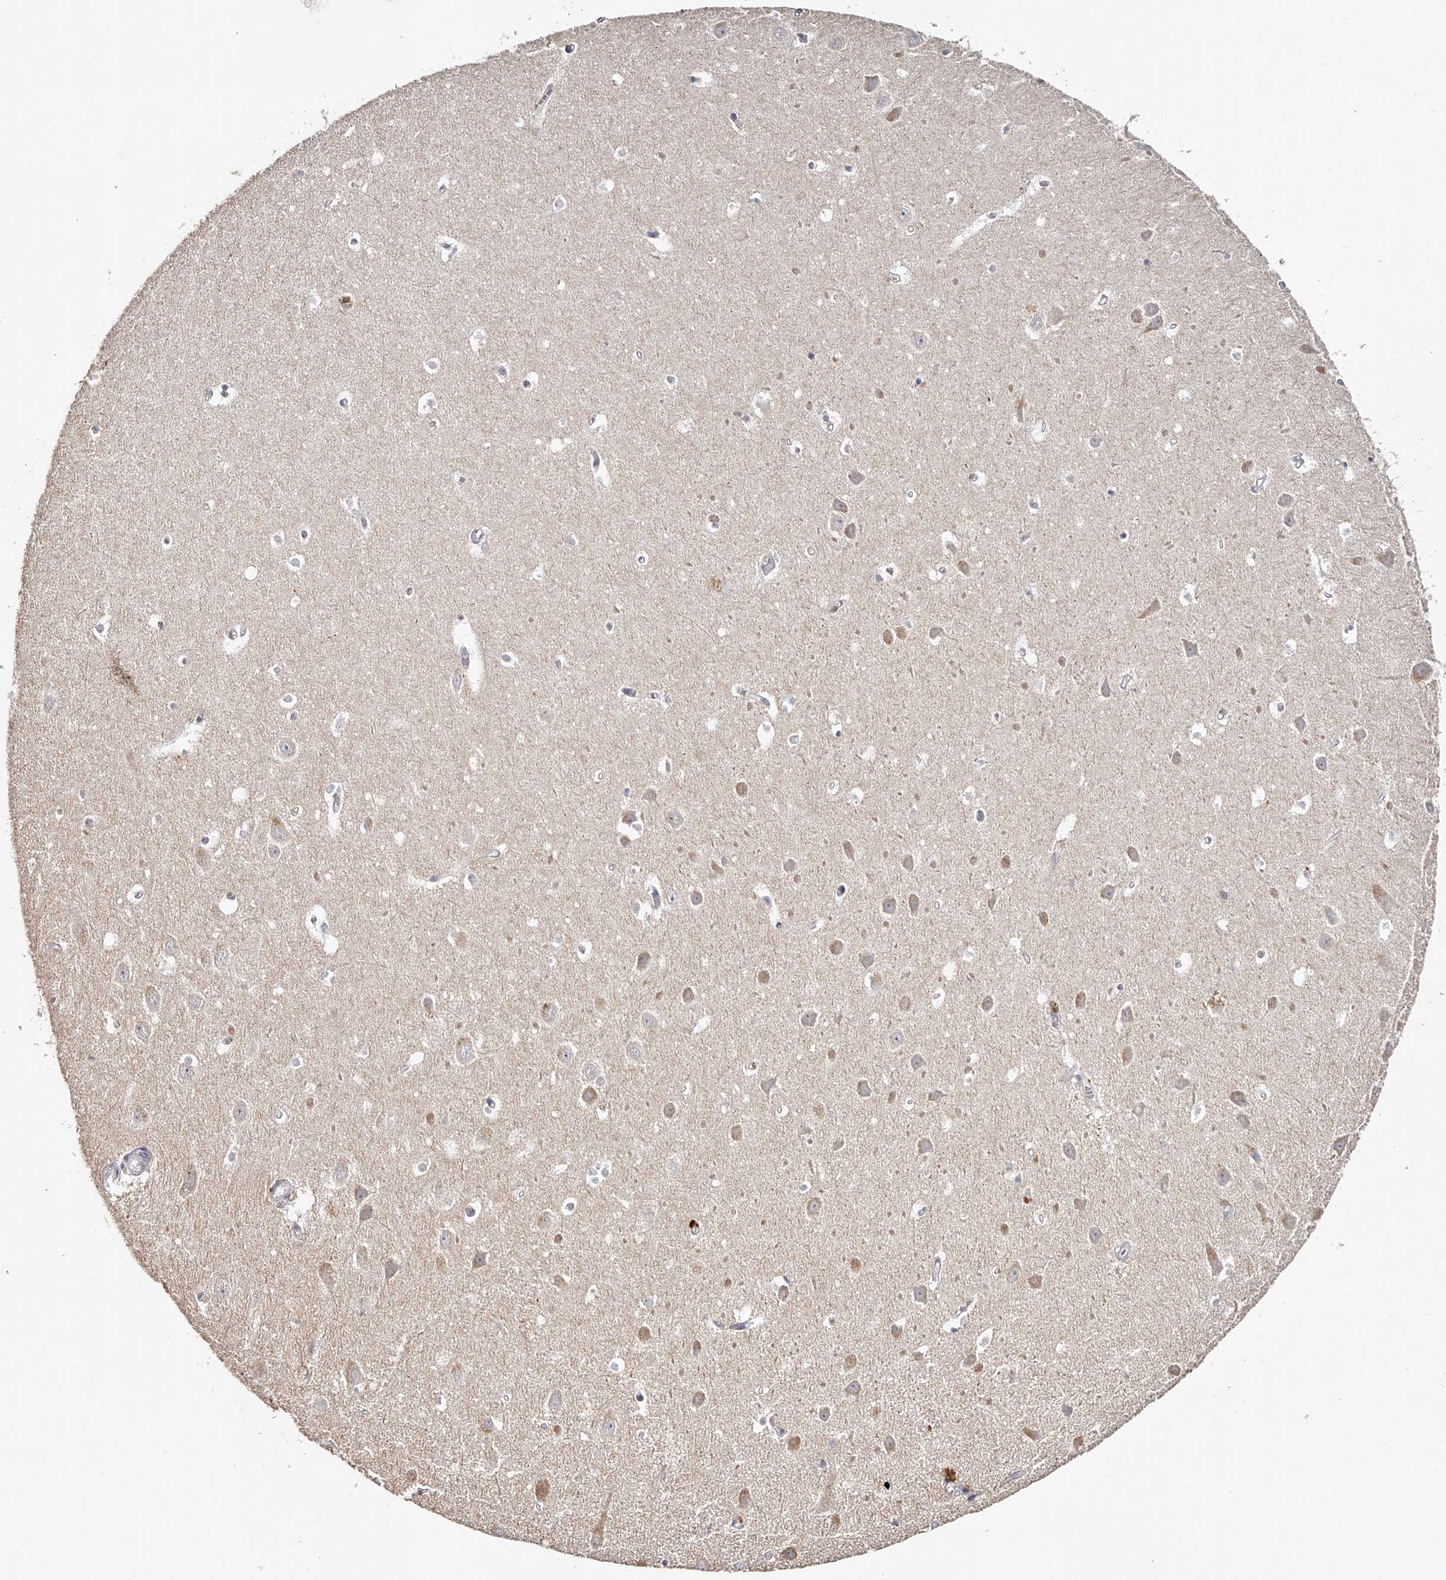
{"staining": {"intensity": "negative", "quantity": "none", "location": "none"}, "tissue": "hippocampus", "cell_type": "Glial cells", "image_type": "normal", "snomed": [{"axis": "morphology", "description": "Normal tissue, NOS"}, {"axis": "topography", "description": "Hippocampus"}], "caption": "Glial cells show no significant staining in benign hippocampus.", "gene": "SLC35D3", "patient": {"sex": "female", "age": 64}}